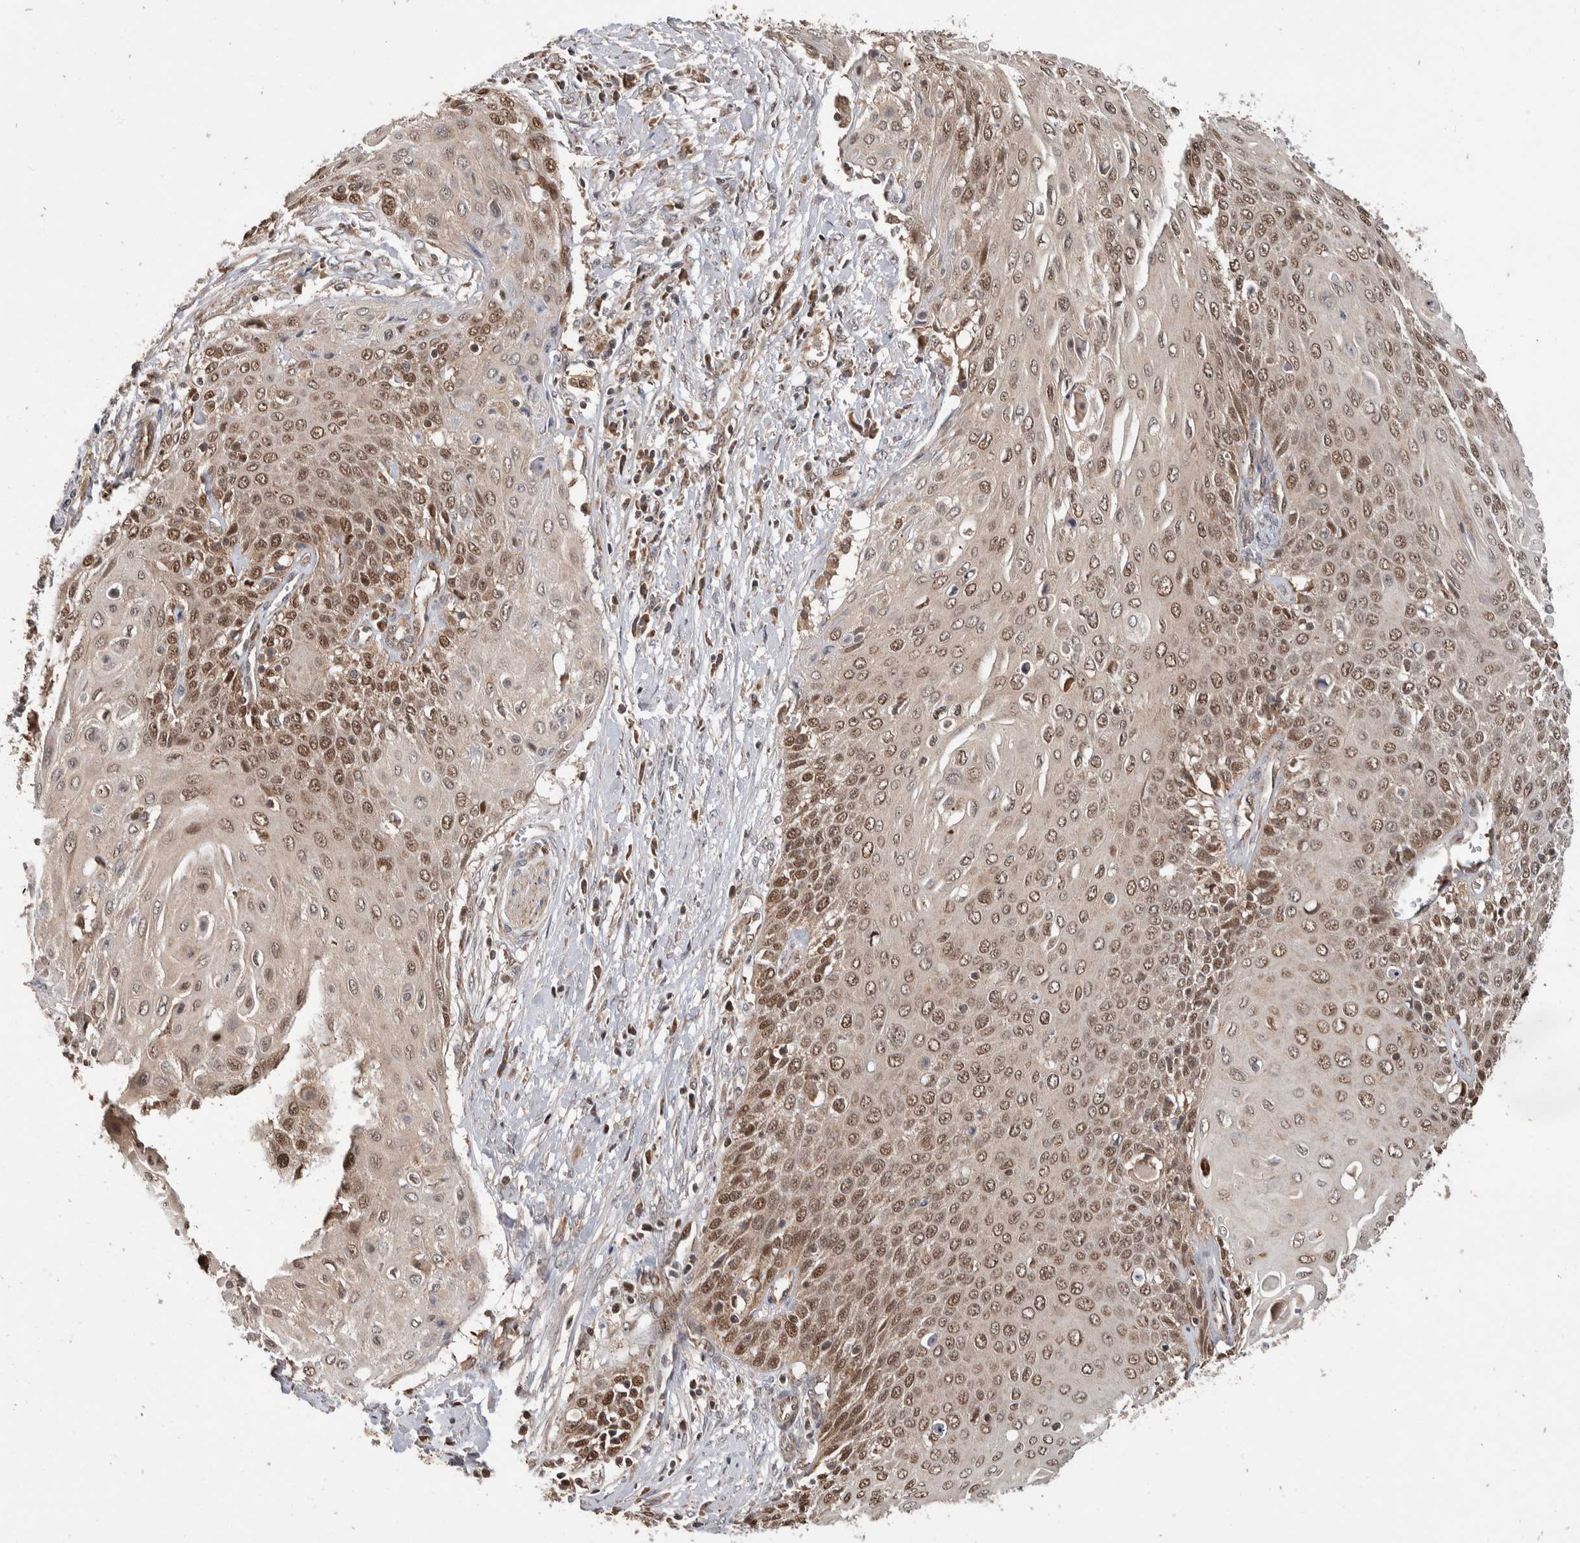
{"staining": {"intensity": "moderate", "quantity": ">75%", "location": "cytoplasmic/membranous,nuclear"}, "tissue": "cervical cancer", "cell_type": "Tumor cells", "image_type": "cancer", "snomed": [{"axis": "morphology", "description": "Squamous cell carcinoma, NOS"}, {"axis": "topography", "description": "Cervix"}], "caption": "Cervical cancer (squamous cell carcinoma) stained with a brown dye exhibits moderate cytoplasmic/membranous and nuclear positive expression in about >75% of tumor cells.", "gene": "ABHD11", "patient": {"sex": "female", "age": 39}}